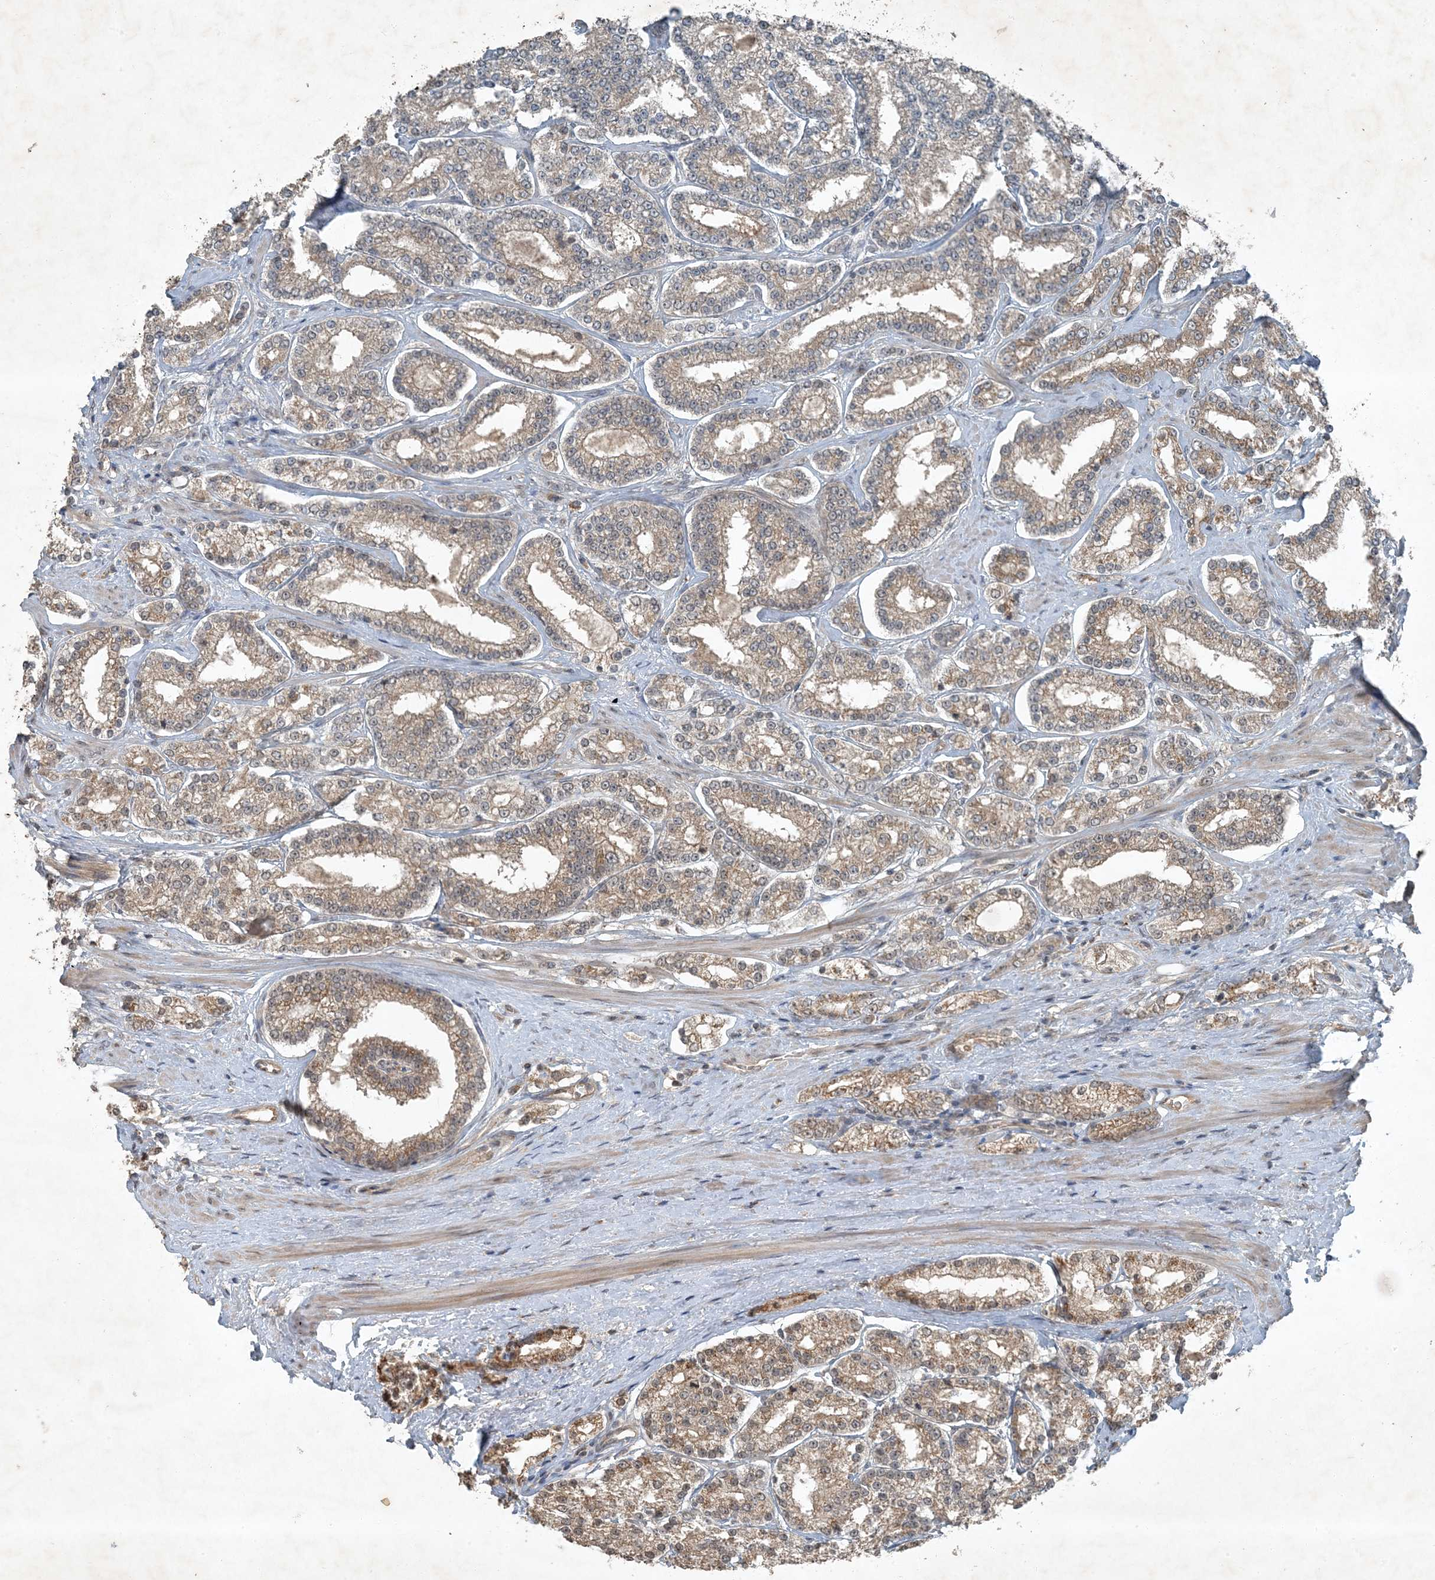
{"staining": {"intensity": "moderate", "quantity": ">75%", "location": "cytoplasmic/membranous"}, "tissue": "prostate cancer", "cell_type": "Tumor cells", "image_type": "cancer", "snomed": [{"axis": "morphology", "description": "Normal tissue, NOS"}, {"axis": "morphology", "description": "Adenocarcinoma, High grade"}, {"axis": "topography", "description": "Prostate"}], "caption": "Immunohistochemistry of human high-grade adenocarcinoma (prostate) exhibits medium levels of moderate cytoplasmic/membranous staining in approximately >75% of tumor cells.", "gene": "MDN1", "patient": {"sex": "male", "age": 83}}